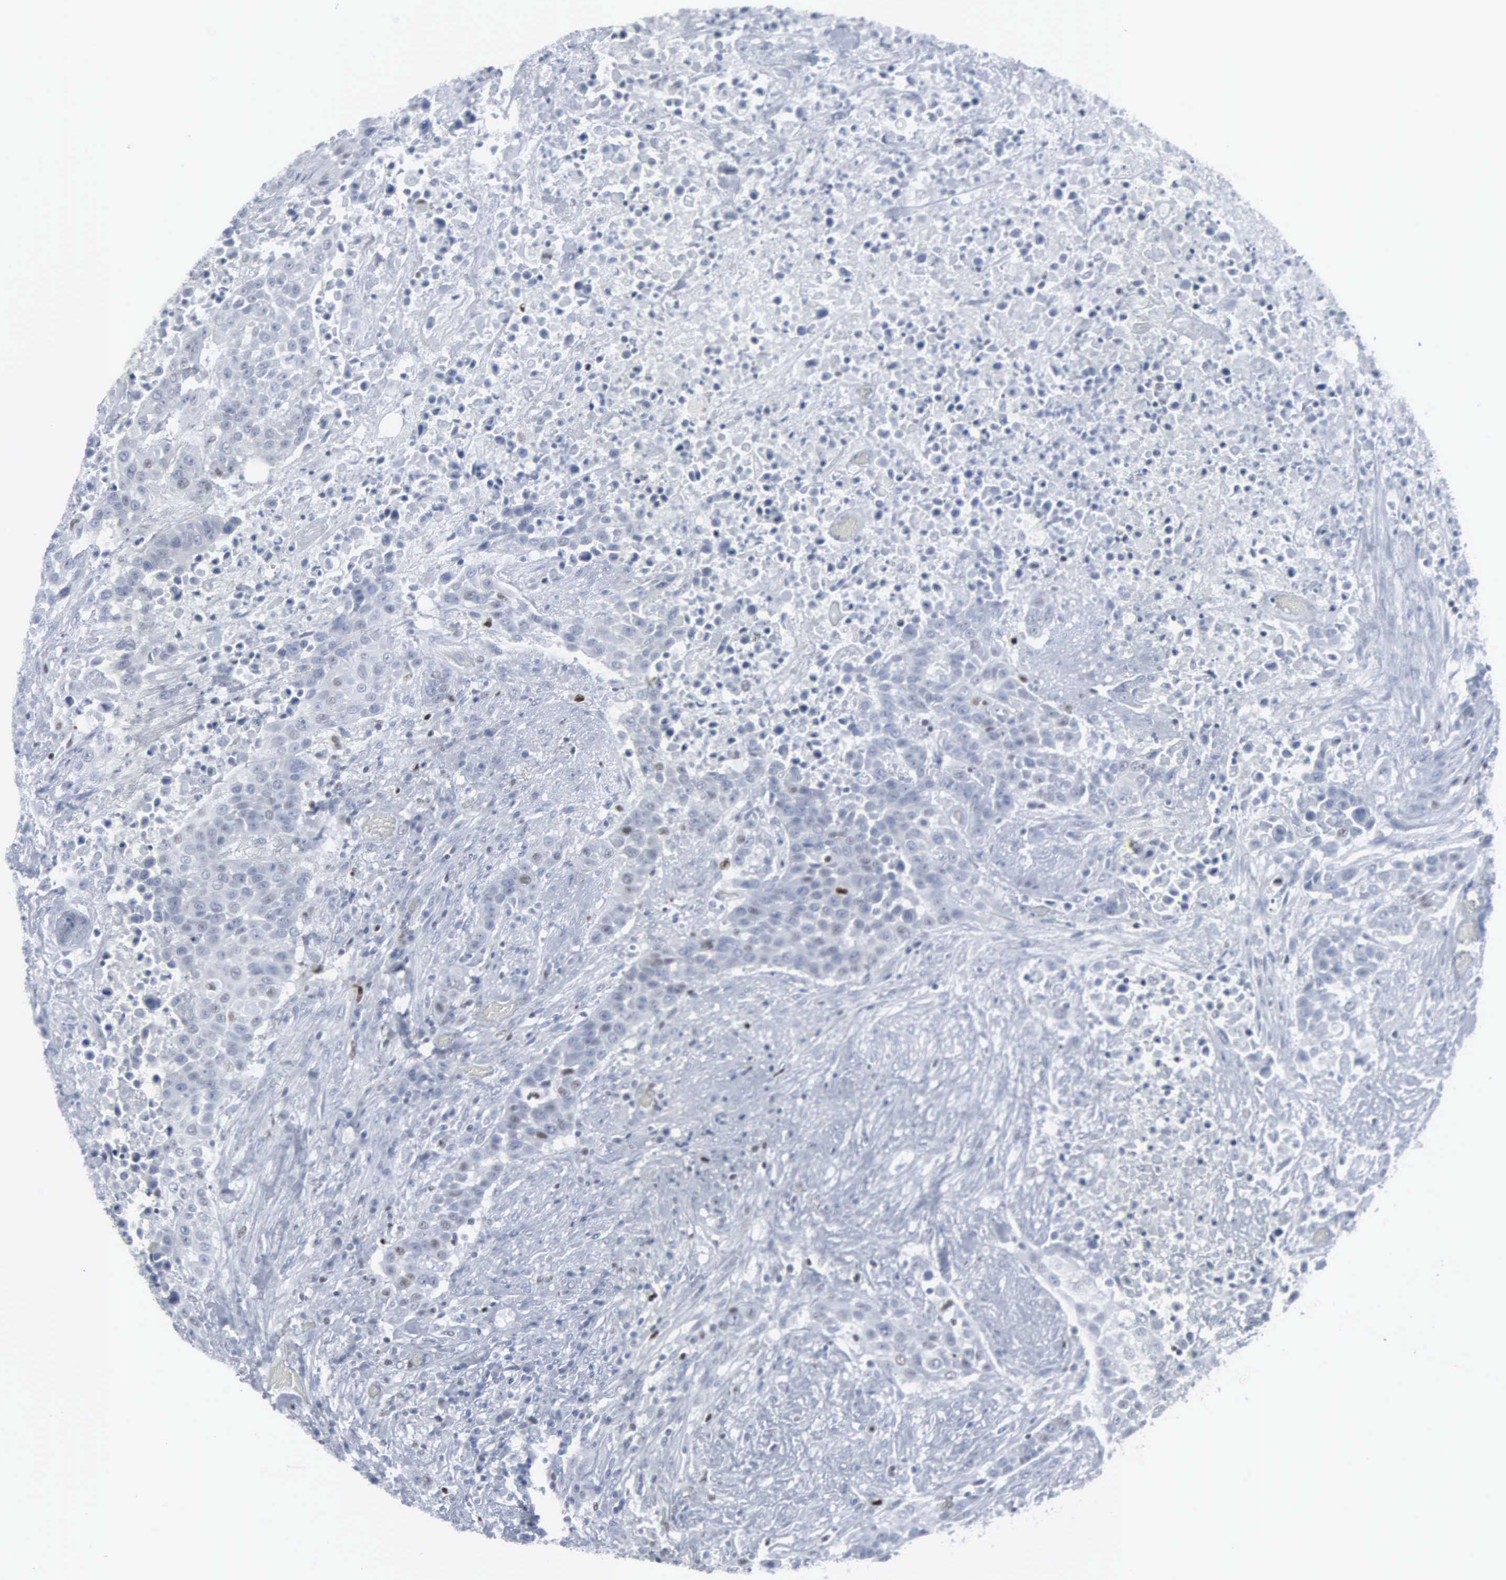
{"staining": {"intensity": "negative", "quantity": "none", "location": "none"}, "tissue": "urothelial cancer", "cell_type": "Tumor cells", "image_type": "cancer", "snomed": [{"axis": "morphology", "description": "Urothelial carcinoma, High grade"}, {"axis": "topography", "description": "Urinary bladder"}], "caption": "A micrograph of urothelial carcinoma (high-grade) stained for a protein displays no brown staining in tumor cells.", "gene": "CCND3", "patient": {"sex": "male", "age": 74}}